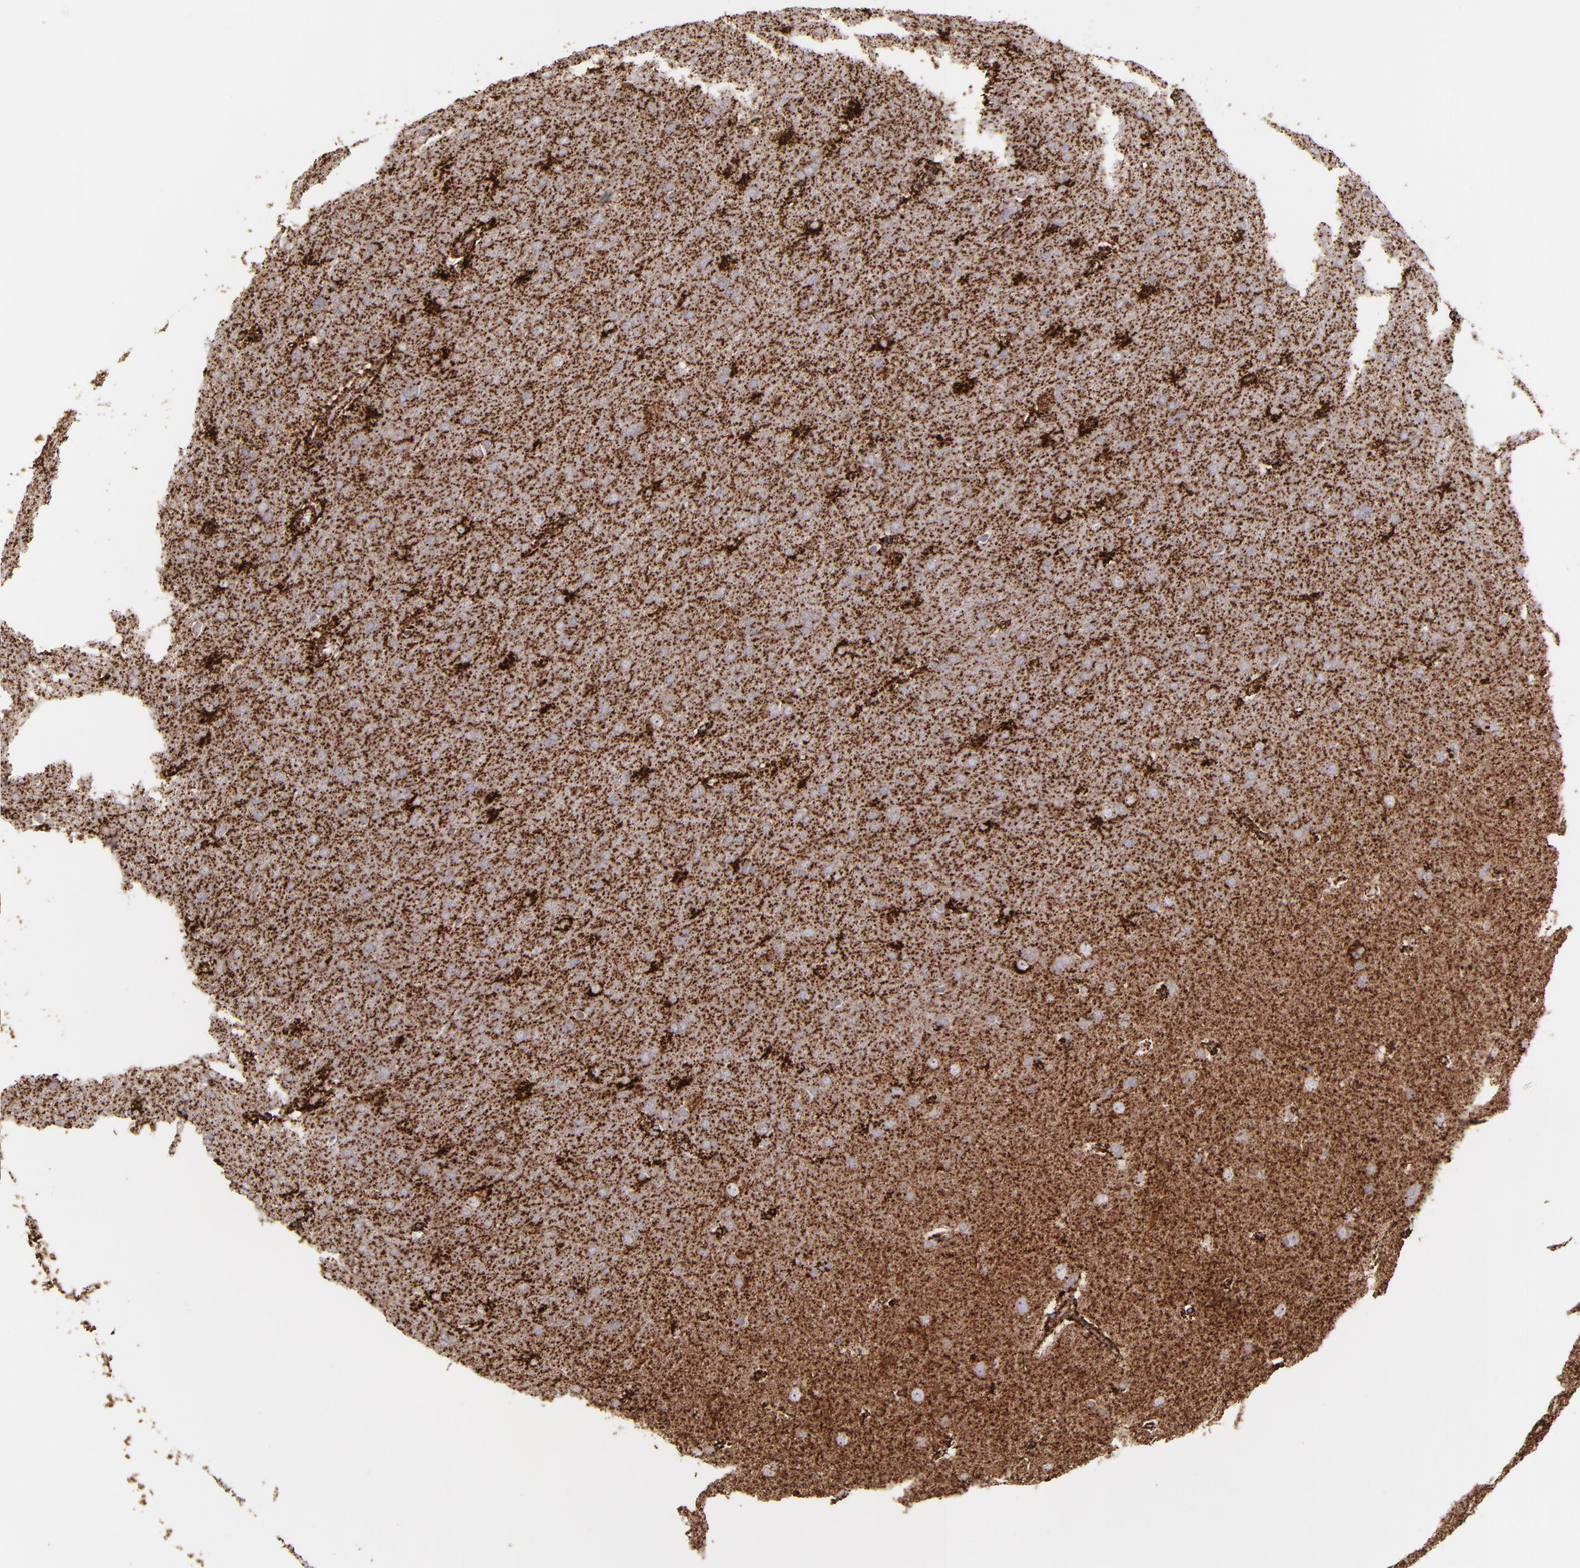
{"staining": {"intensity": "moderate", "quantity": "25%-75%", "location": "cytoplasmic/membranous"}, "tissue": "glioma", "cell_type": "Tumor cells", "image_type": "cancer", "snomed": [{"axis": "morphology", "description": "Glioma, malignant, Low grade"}, {"axis": "topography", "description": "Brain"}], "caption": "Glioma stained with IHC demonstrates moderate cytoplasmic/membranous staining in about 25%-75% of tumor cells. (Brightfield microscopy of DAB IHC at high magnification).", "gene": "MAOB", "patient": {"sex": "female", "age": 32}}